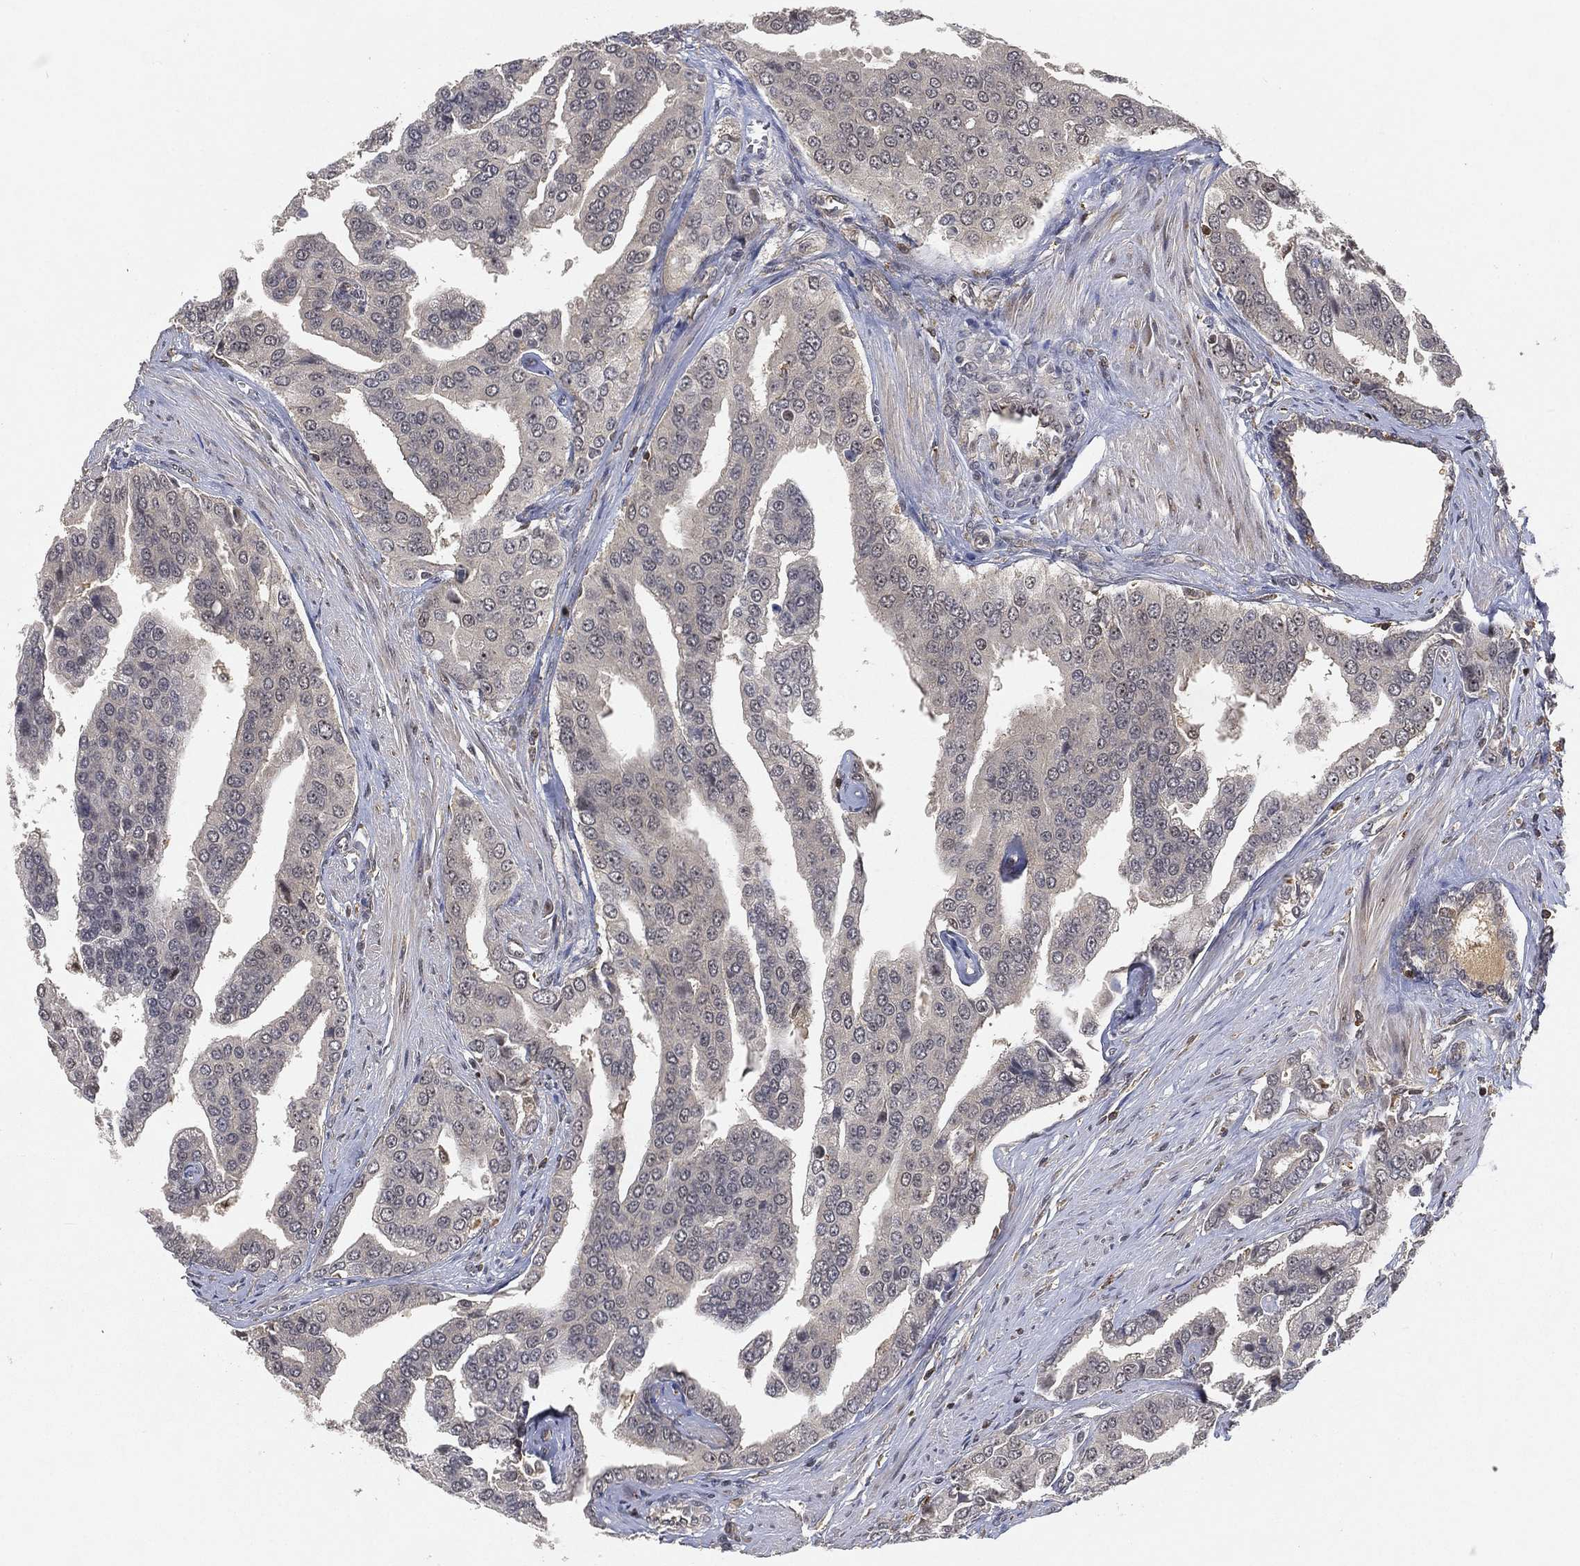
{"staining": {"intensity": "negative", "quantity": "none", "location": "none"}, "tissue": "prostate cancer", "cell_type": "Tumor cells", "image_type": "cancer", "snomed": [{"axis": "morphology", "description": "Adenocarcinoma, NOS"}, {"axis": "topography", "description": "Prostate and seminal vesicle, NOS"}, {"axis": "topography", "description": "Prostate"}], "caption": "DAB (3,3'-diaminobenzidine) immunohistochemical staining of human prostate cancer (adenocarcinoma) demonstrates no significant staining in tumor cells.", "gene": "WDR26", "patient": {"sex": "male", "age": 69}}